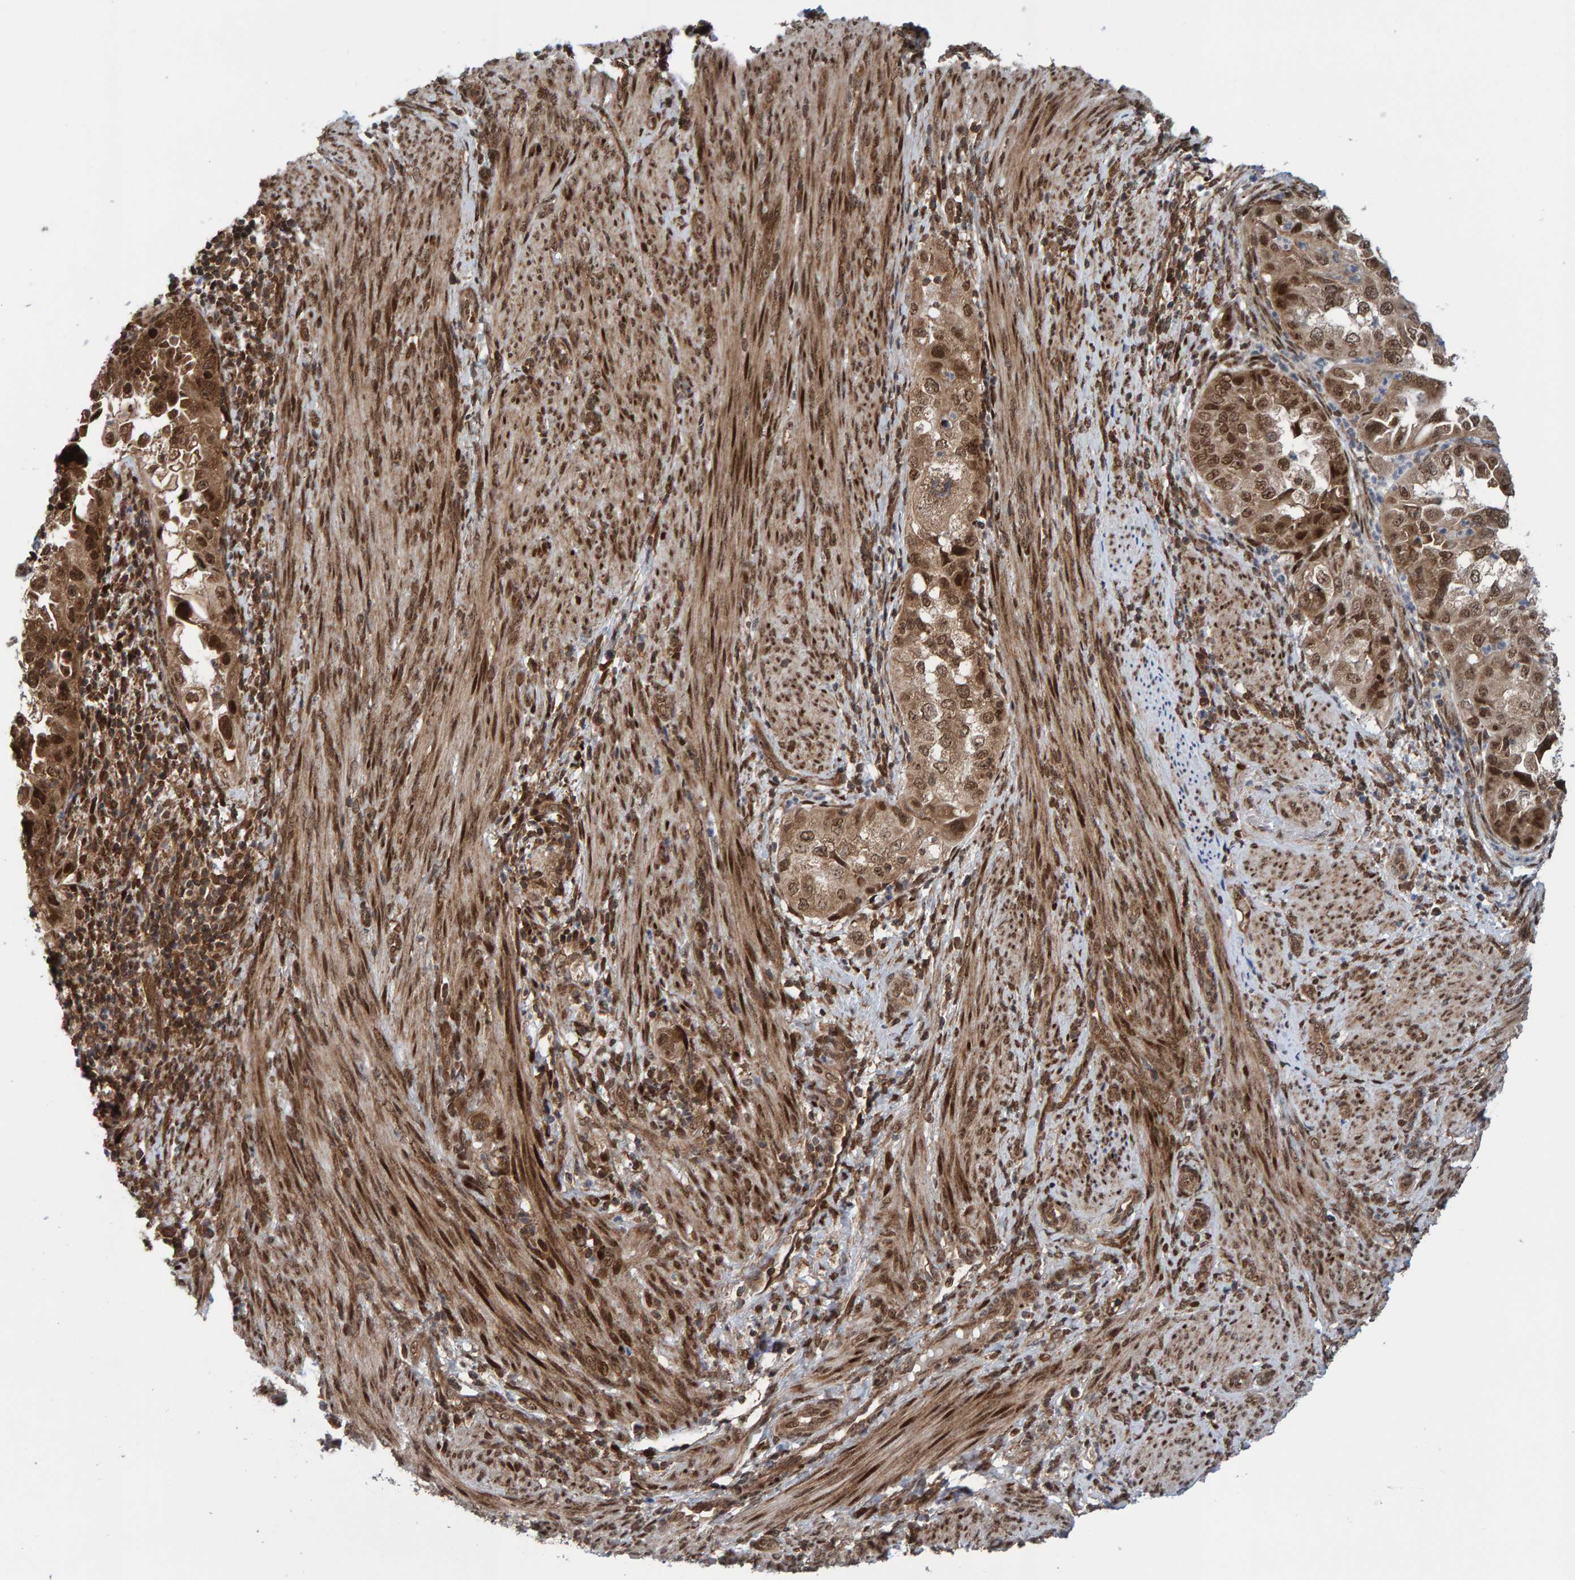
{"staining": {"intensity": "strong", "quantity": ">75%", "location": "cytoplasmic/membranous,nuclear"}, "tissue": "endometrial cancer", "cell_type": "Tumor cells", "image_type": "cancer", "snomed": [{"axis": "morphology", "description": "Adenocarcinoma, NOS"}, {"axis": "topography", "description": "Endometrium"}], "caption": "Endometrial cancer (adenocarcinoma) stained with DAB immunohistochemistry exhibits high levels of strong cytoplasmic/membranous and nuclear staining in about >75% of tumor cells. The staining was performed using DAB (3,3'-diaminobenzidine), with brown indicating positive protein expression. Nuclei are stained blue with hematoxylin.", "gene": "ZNF366", "patient": {"sex": "female", "age": 85}}